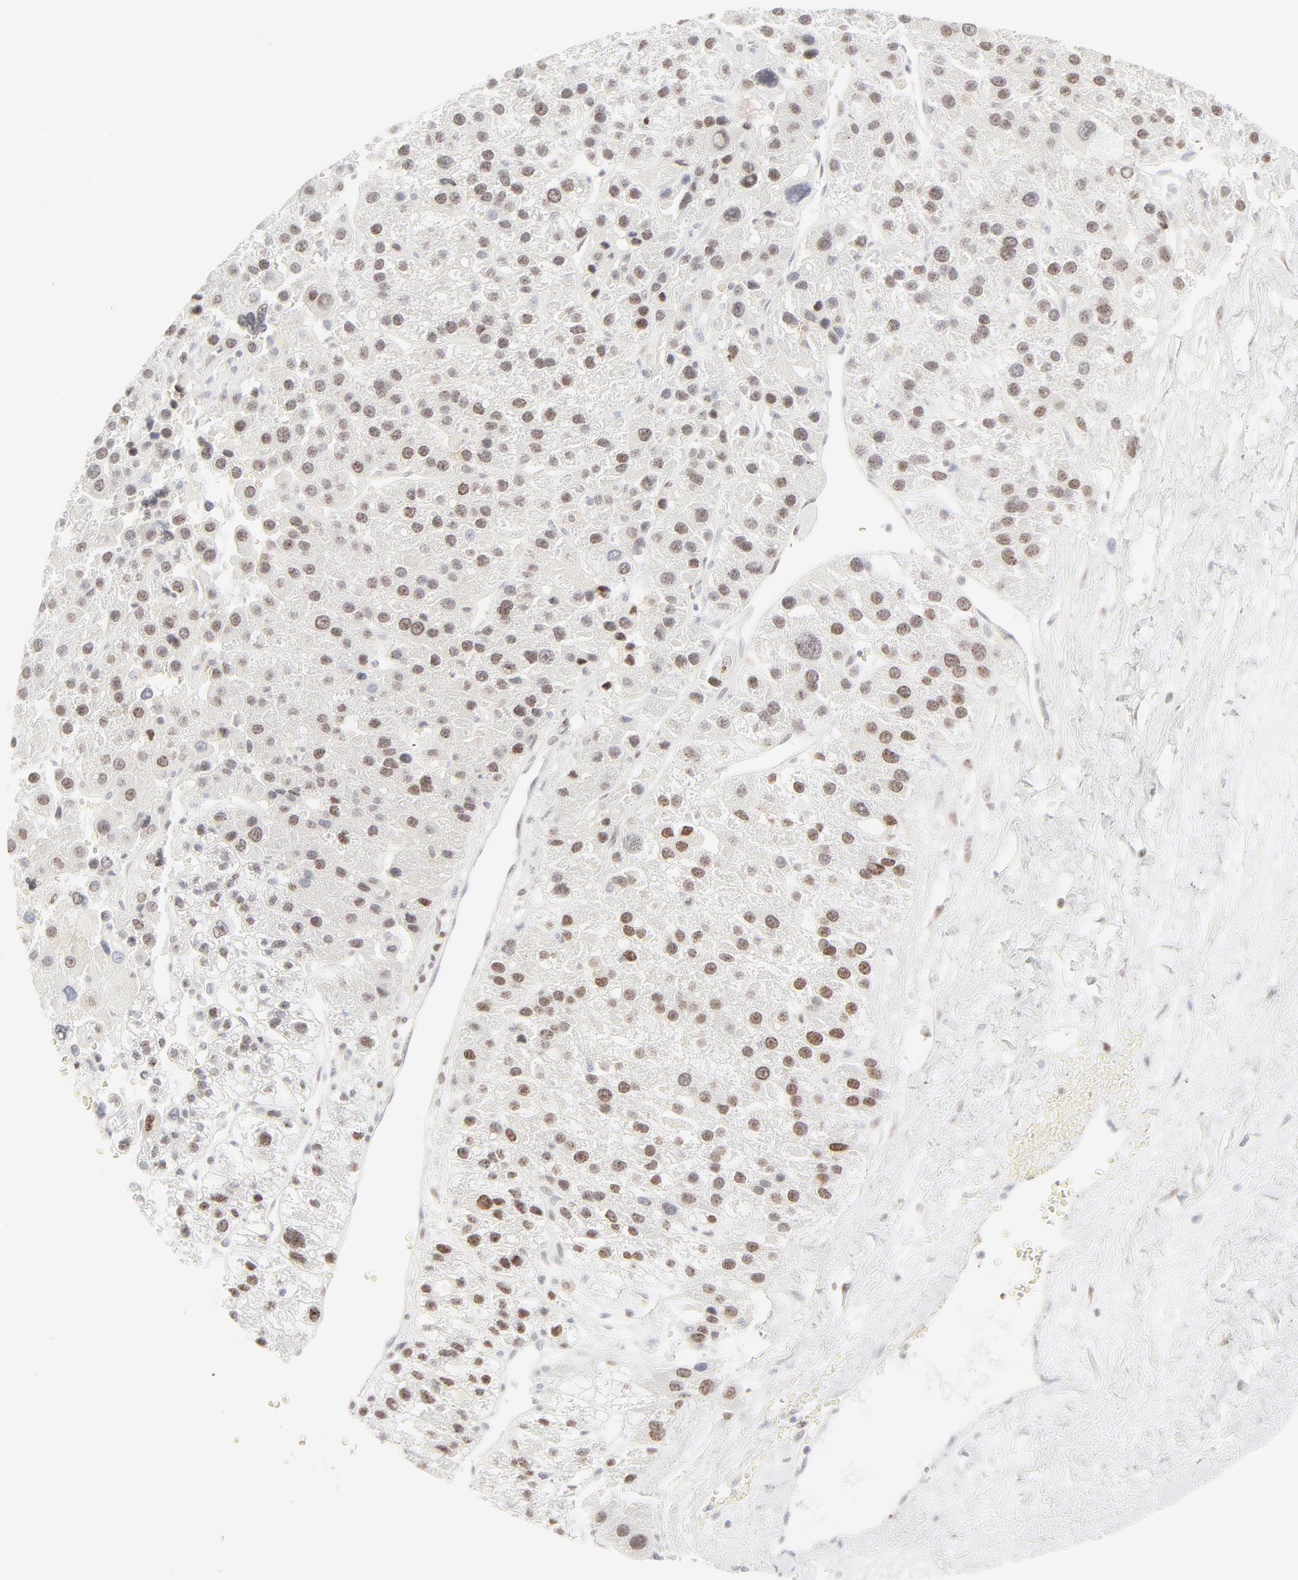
{"staining": {"intensity": "moderate", "quantity": ">75%", "location": "nuclear"}, "tissue": "liver cancer", "cell_type": "Tumor cells", "image_type": "cancer", "snomed": [{"axis": "morphology", "description": "Carcinoma, Hepatocellular, NOS"}, {"axis": "topography", "description": "Liver"}], "caption": "This is a photomicrograph of IHC staining of liver cancer, which shows moderate positivity in the nuclear of tumor cells.", "gene": "PRKCB", "patient": {"sex": "female", "age": 85}}